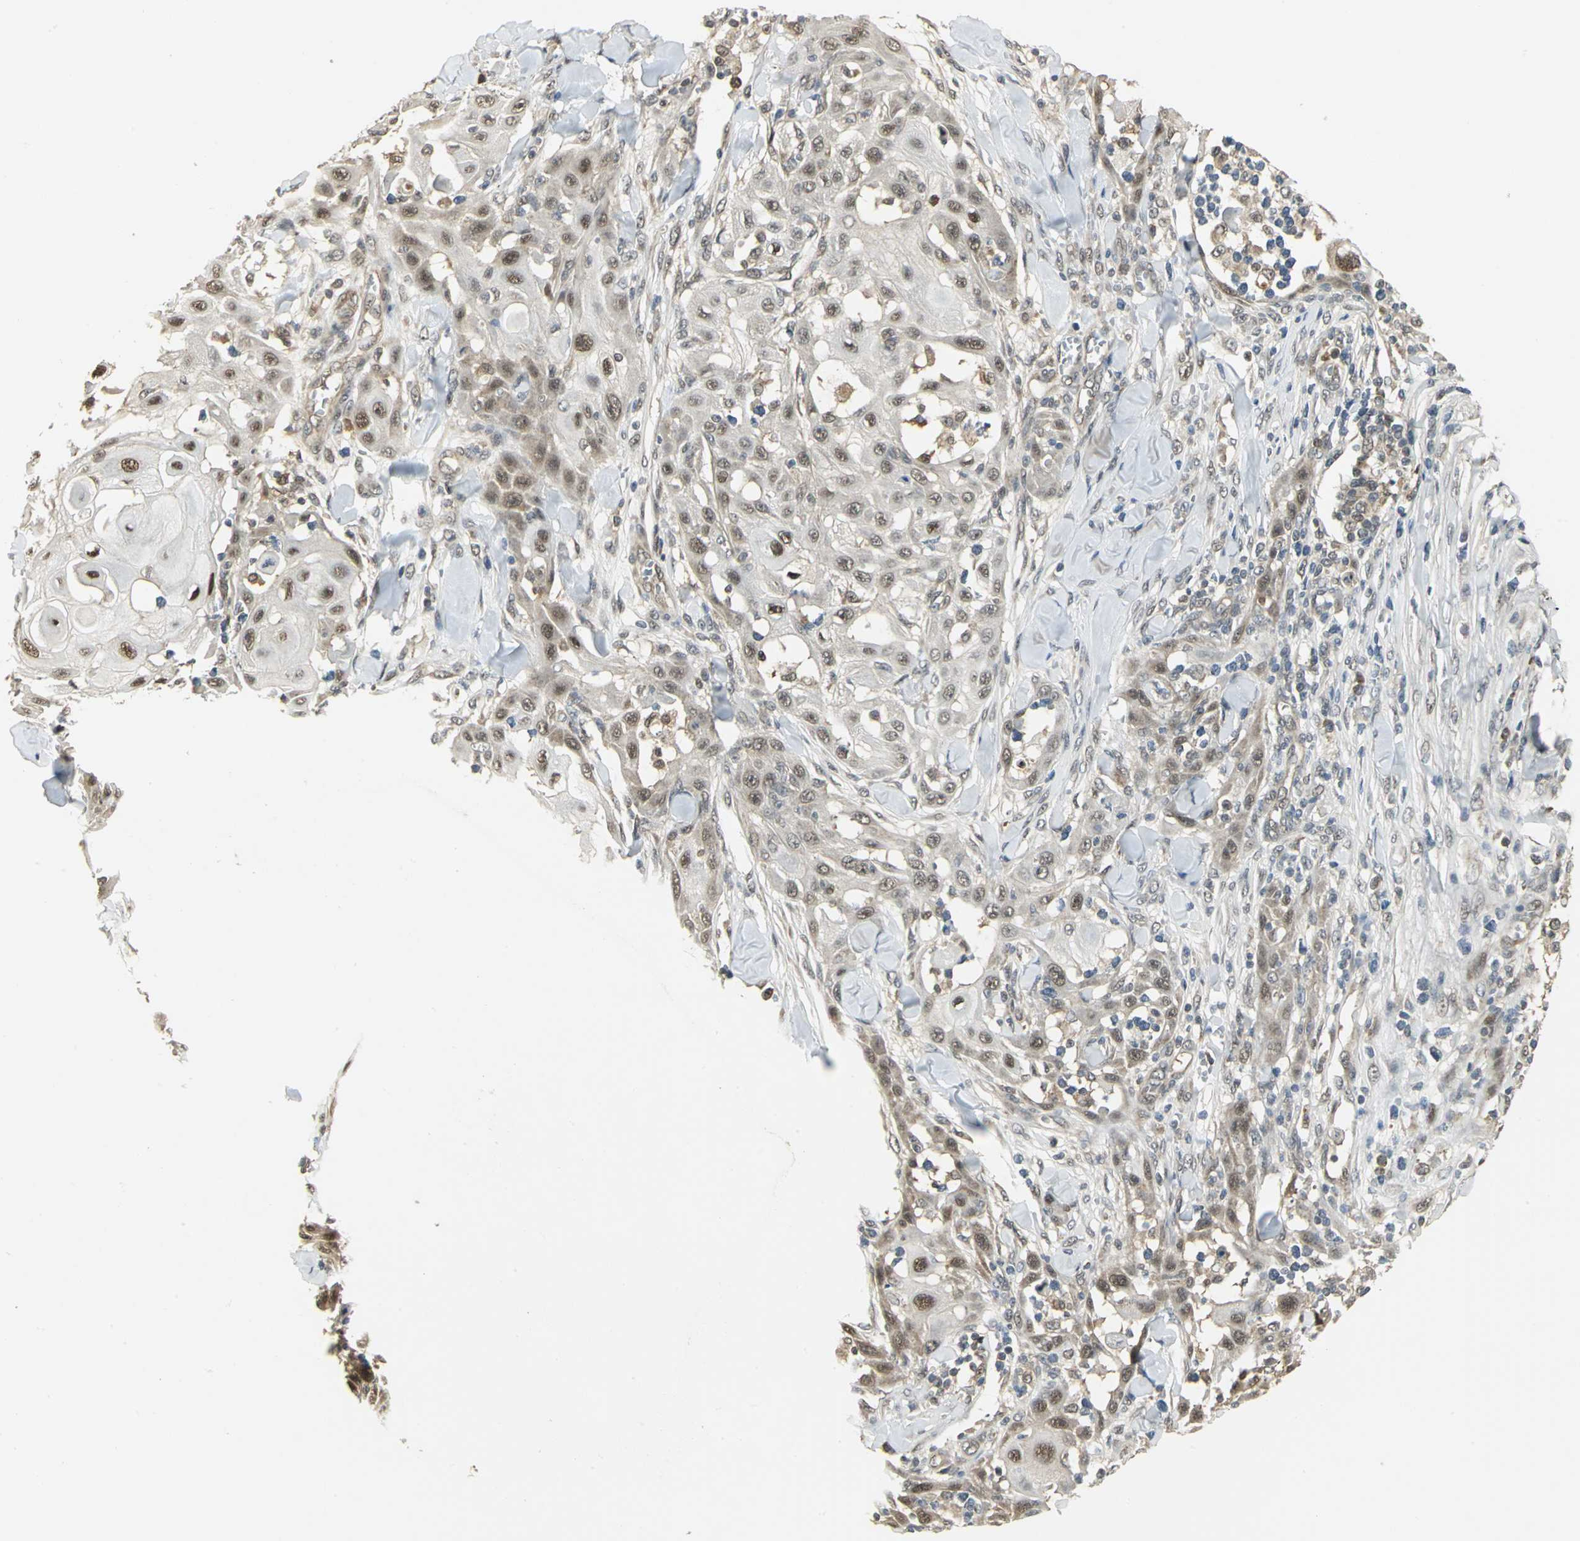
{"staining": {"intensity": "moderate", "quantity": ">75%", "location": "cytoplasmic/membranous,nuclear"}, "tissue": "skin cancer", "cell_type": "Tumor cells", "image_type": "cancer", "snomed": [{"axis": "morphology", "description": "Squamous cell carcinoma, NOS"}, {"axis": "topography", "description": "Skin"}], "caption": "A brown stain shows moderate cytoplasmic/membranous and nuclear staining of a protein in skin squamous cell carcinoma tumor cells.", "gene": "PSMC4", "patient": {"sex": "male", "age": 24}}